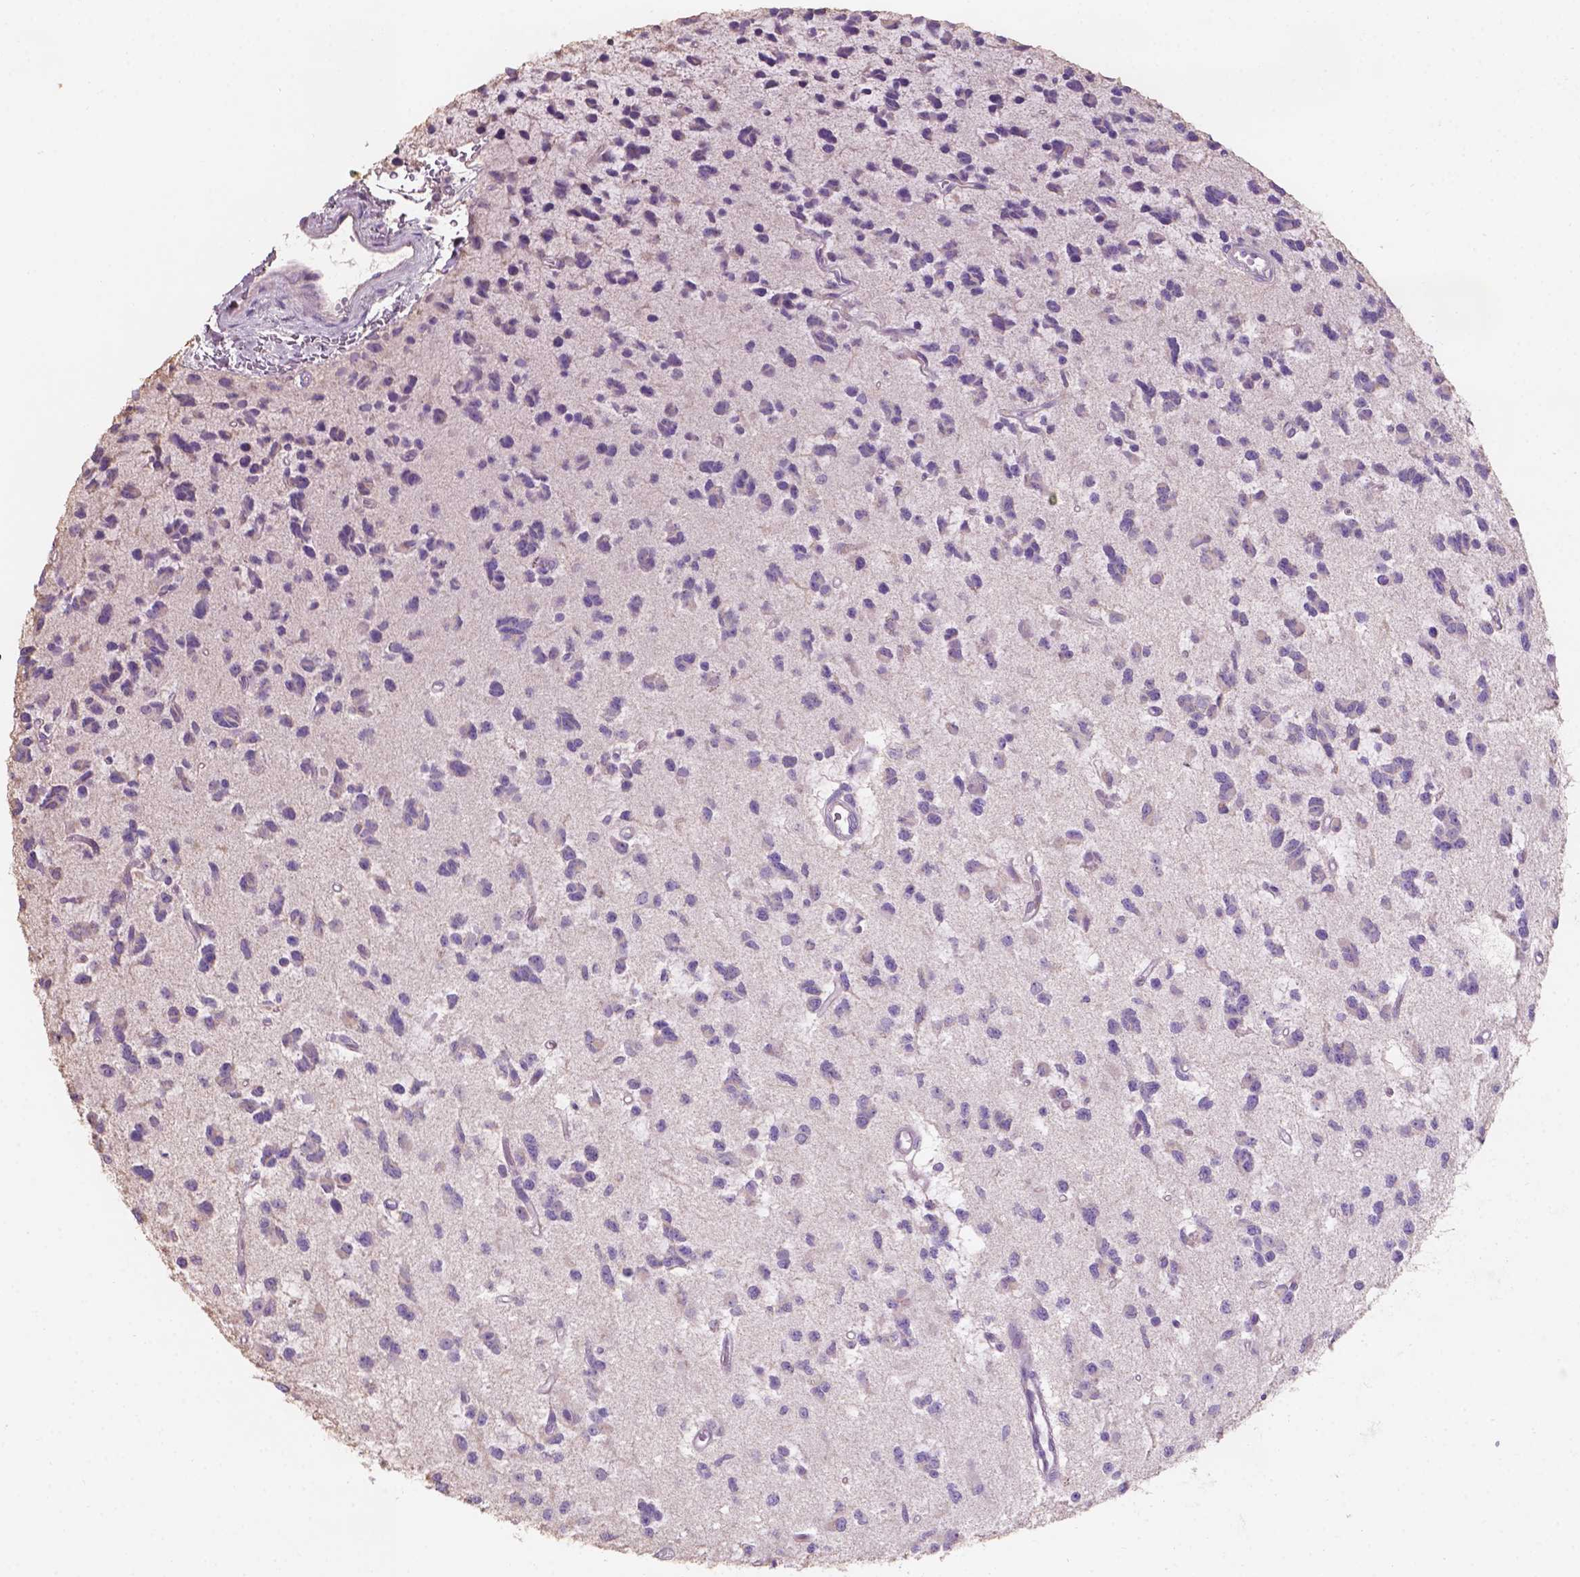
{"staining": {"intensity": "negative", "quantity": "none", "location": "none"}, "tissue": "glioma", "cell_type": "Tumor cells", "image_type": "cancer", "snomed": [{"axis": "morphology", "description": "Glioma, malignant, Low grade"}, {"axis": "topography", "description": "Brain"}], "caption": "Histopathology image shows no significant protein staining in tumor cells of glioma. (DAB (3,3'-diaminobenzidine) immunohistochemistry (IHC) with hematoxylin counter stain).", "gene": "SBSN", "patient": {"sex": "female", "age": 45}}